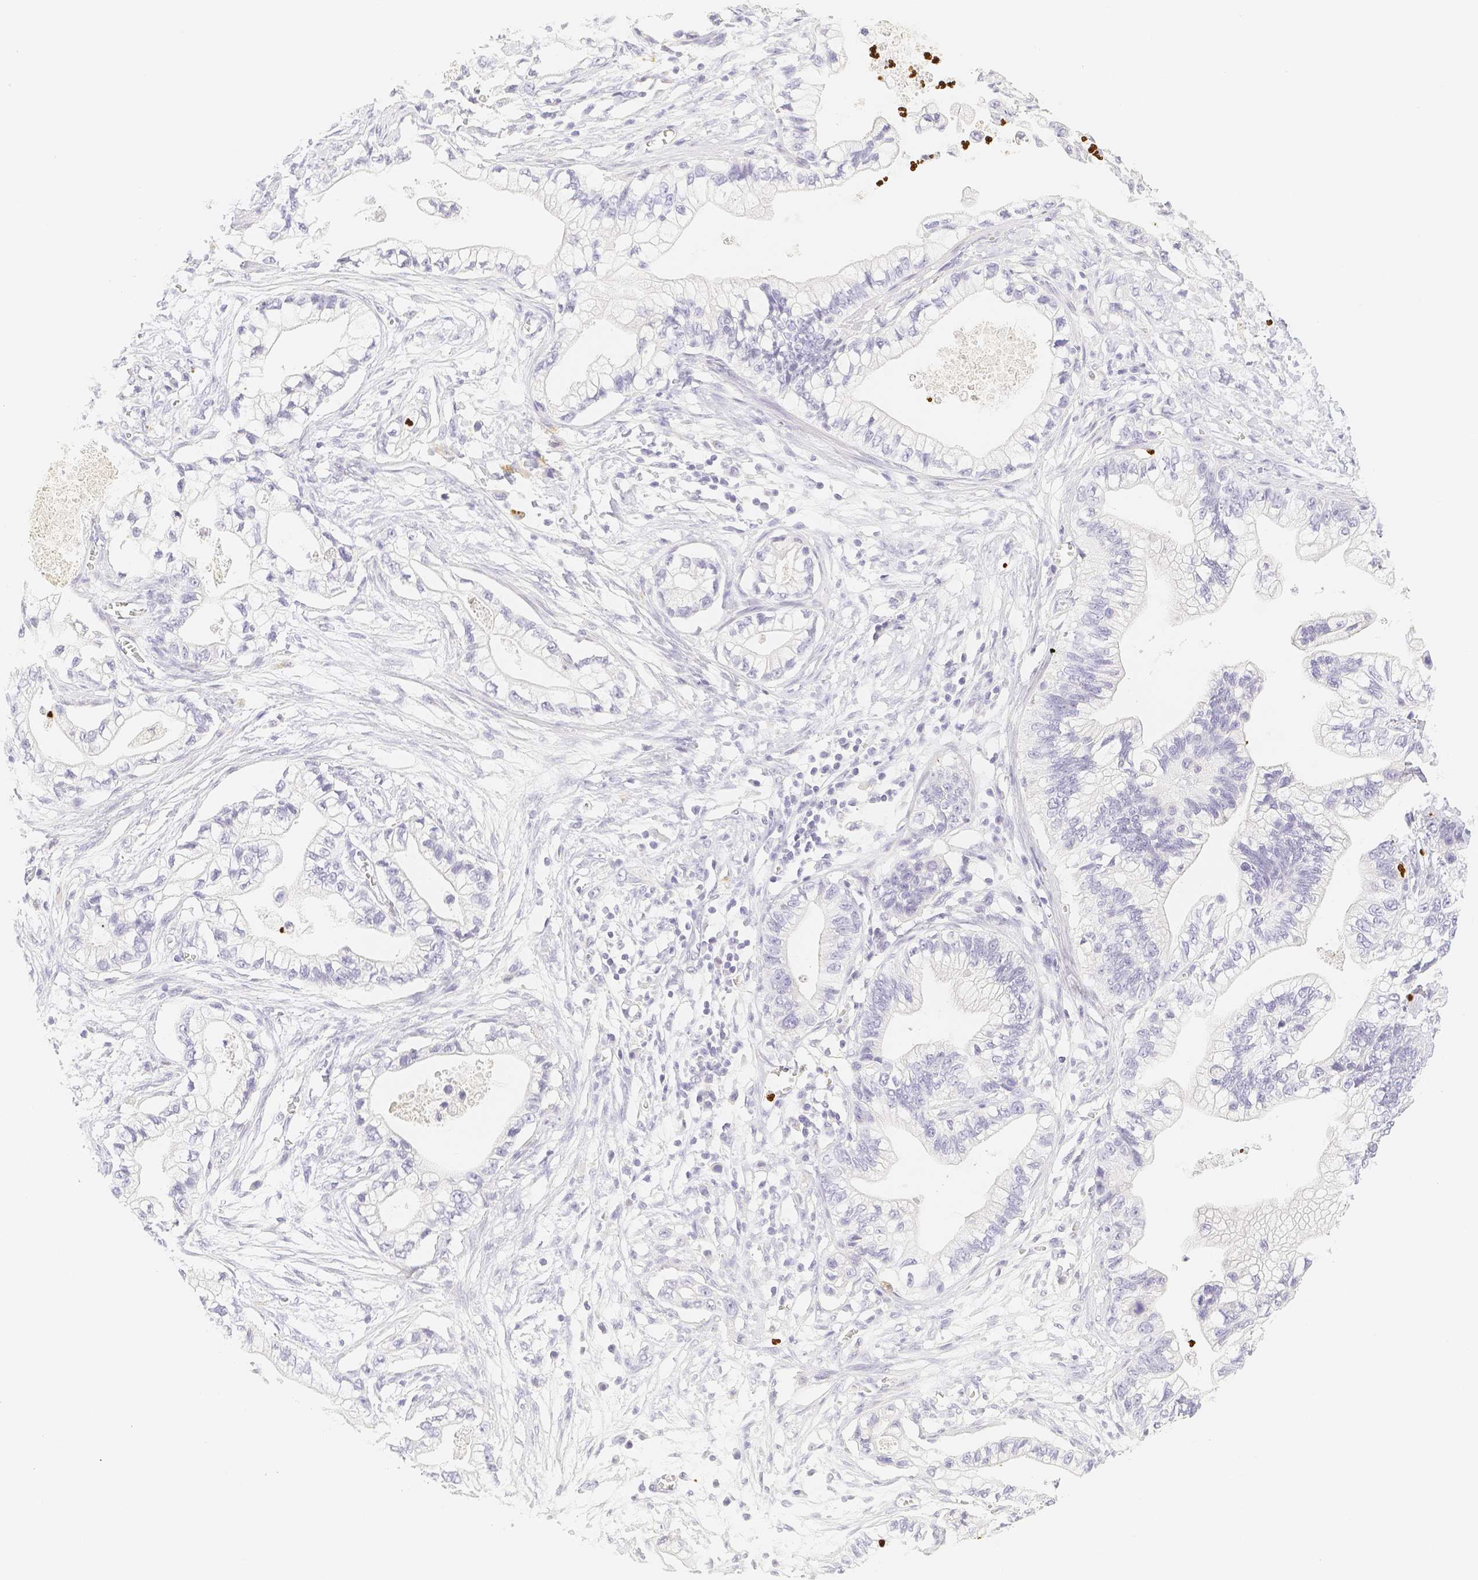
{"staining": {"intensity": "negative", "quantity": "none", "location": "none"}, "tissue": "pancreatic cancer", "cell_type": "Tumor cells", "image_type": "cancer", "snomed": [{"axis": "morphology", "description": "Adenocarcinoma, NOS"}, {"axis": "topography", "description": "Pancreas"}], "caption": "IHC micrograph of human adenocarcinoma (pancreatic) stained for a protein (brown), which demonstrates no staining in tumor cells.", "gene": "PADI4", "patient": {"sex": "male", "age": 56}}